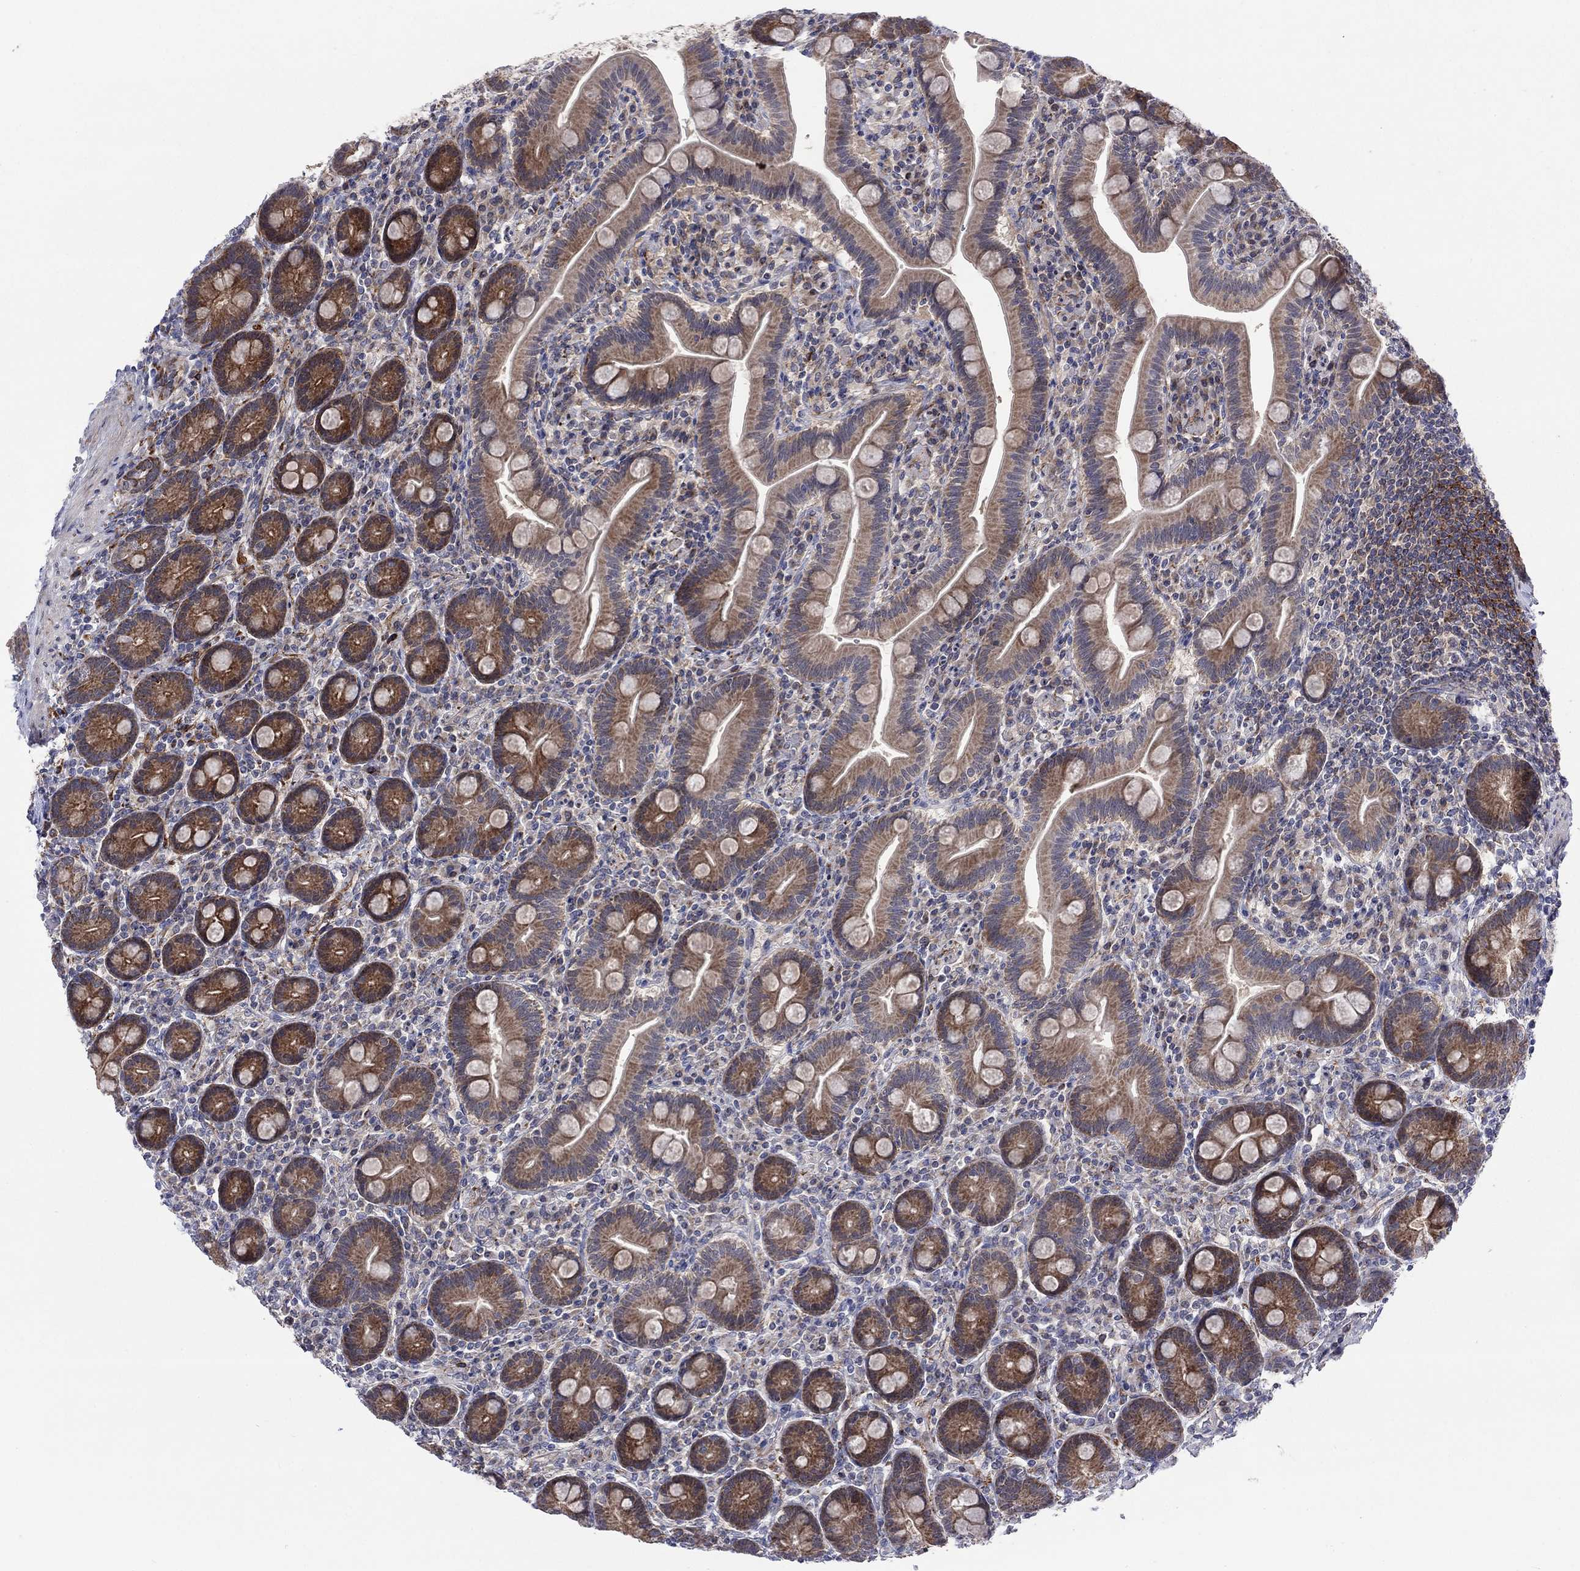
{"staining": {"intensity": "strong", "quantity": ">75%", "location": "cytoplasmic/membranous"}, "tissue": "small intestine", "cell_type": "Glandular cells", "image_type": "normal", "snomed": [{"axis": "morphology", "description": "Normal tissue, NOS"}, {"axis": "topography", "description": "Small intestine"}], "caption": "About >75% of glandular cells in benign human small intestine reveal strong cytoplasmic/membranous protein positivity as visualized by brown immunohistochemical staining.", "gene": "SLC35F2", "patient": {"sex": "male", "age": 66}}